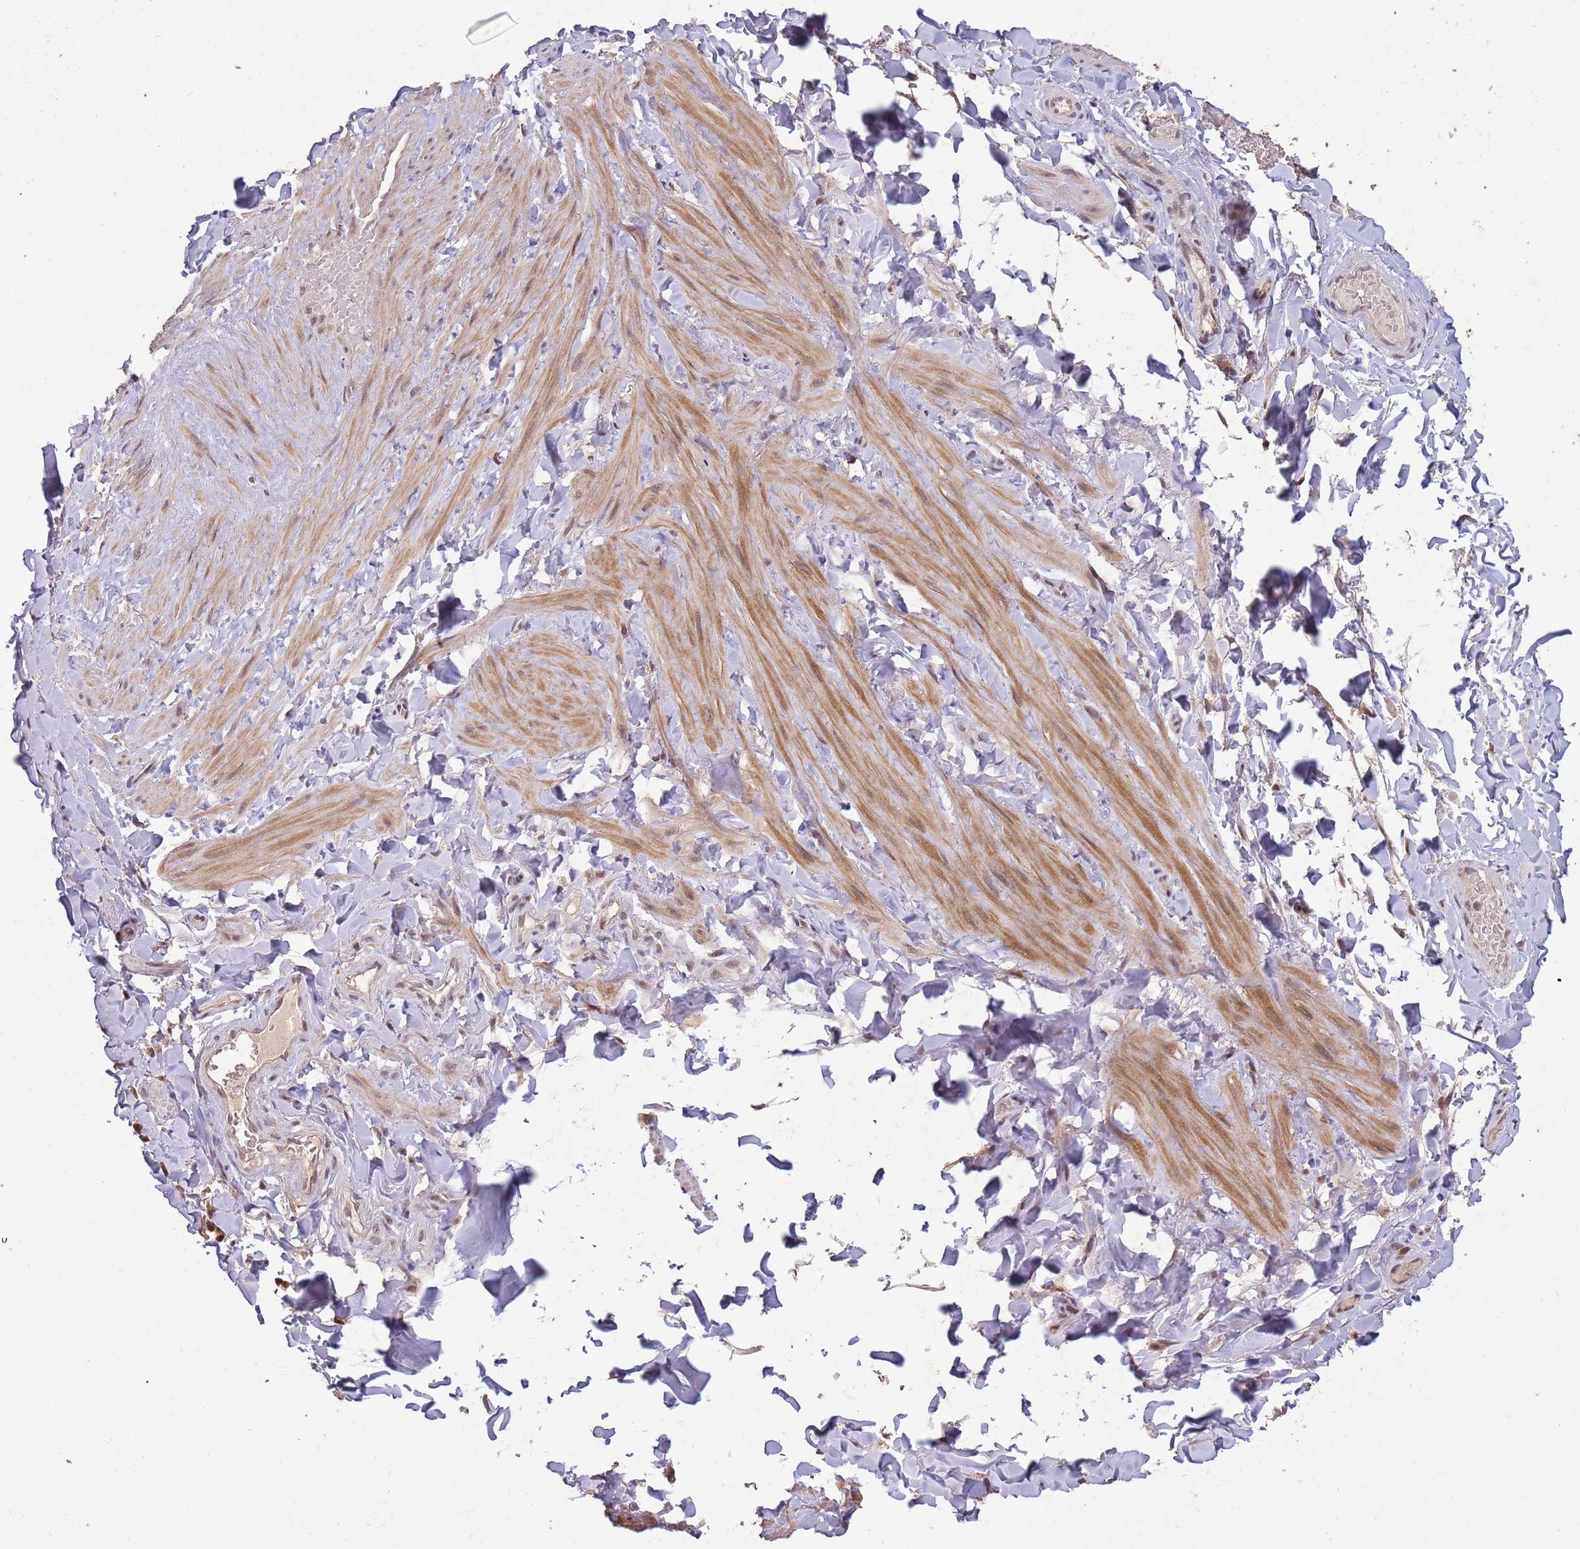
{"staining": {"intensity": "moderate", "quantity": "<25%", "location": "cytoplasmic/membranous,nuclear"}, "tissue": "adipose tissue", "cell_type": "Adipocytes", "image_type": "normal", "snomed": [{"axis": "morphology", "description": "Normal tissue, NOS"}, {"axis": "topography", "description": "Soft tissue"}, {"axis": "topography", "description": "Vascular tissue"}], "caption": "The immunohistochemical stain labels moderate cytoplasmic/membranous,nuclear positivity in adipocytes of unremarkable adipose tissue. The staining is performed using DAB (3,3'-diaminobenzidine) brown chromogen to label protein expression. The nuclei are counter-stained blue using hematoxylin.", "gene": "ZNF639", "patient": {"sex": "male", "age": 54}}